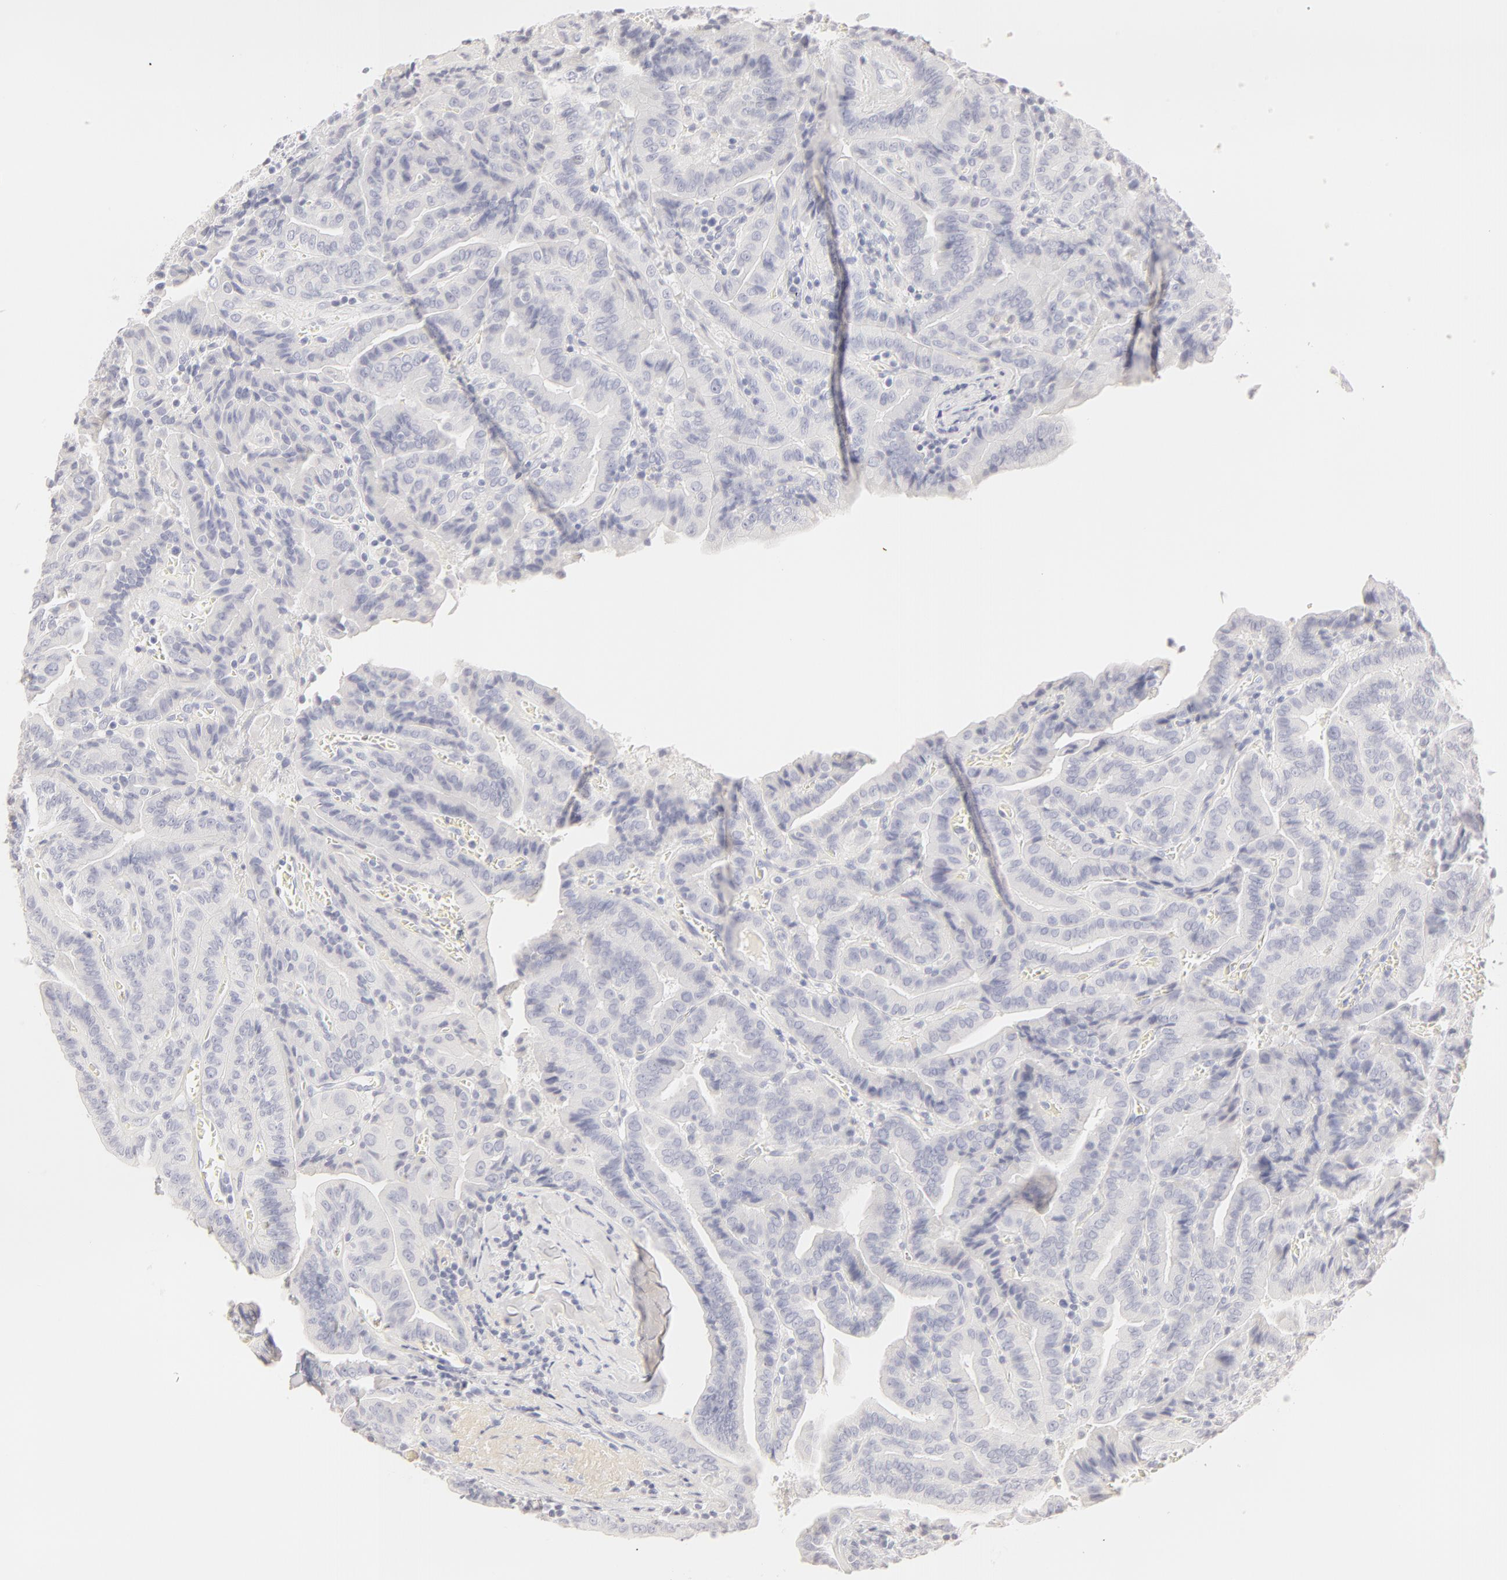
{"staining": {"intensity": "negative", "quantity": "none", "location": "none"}, "tissue": "thyroid cancer", "cell_type": "Tumor cells", "image_type": "cancer", "snomed": [{"axis": "morphology", "description": "Papillary adenocarcinoma, NOS"}, {"axis": "topography", "description": "Thyroid gland"}], "caption": "A high-resolution image shows immunohistochemistry (IHC) staining of thyroid cancer, which demonstrates no significant staining in tumor cells.", "gene": "LGALS7B", "patient": {"sex": "female", "age": 71}}